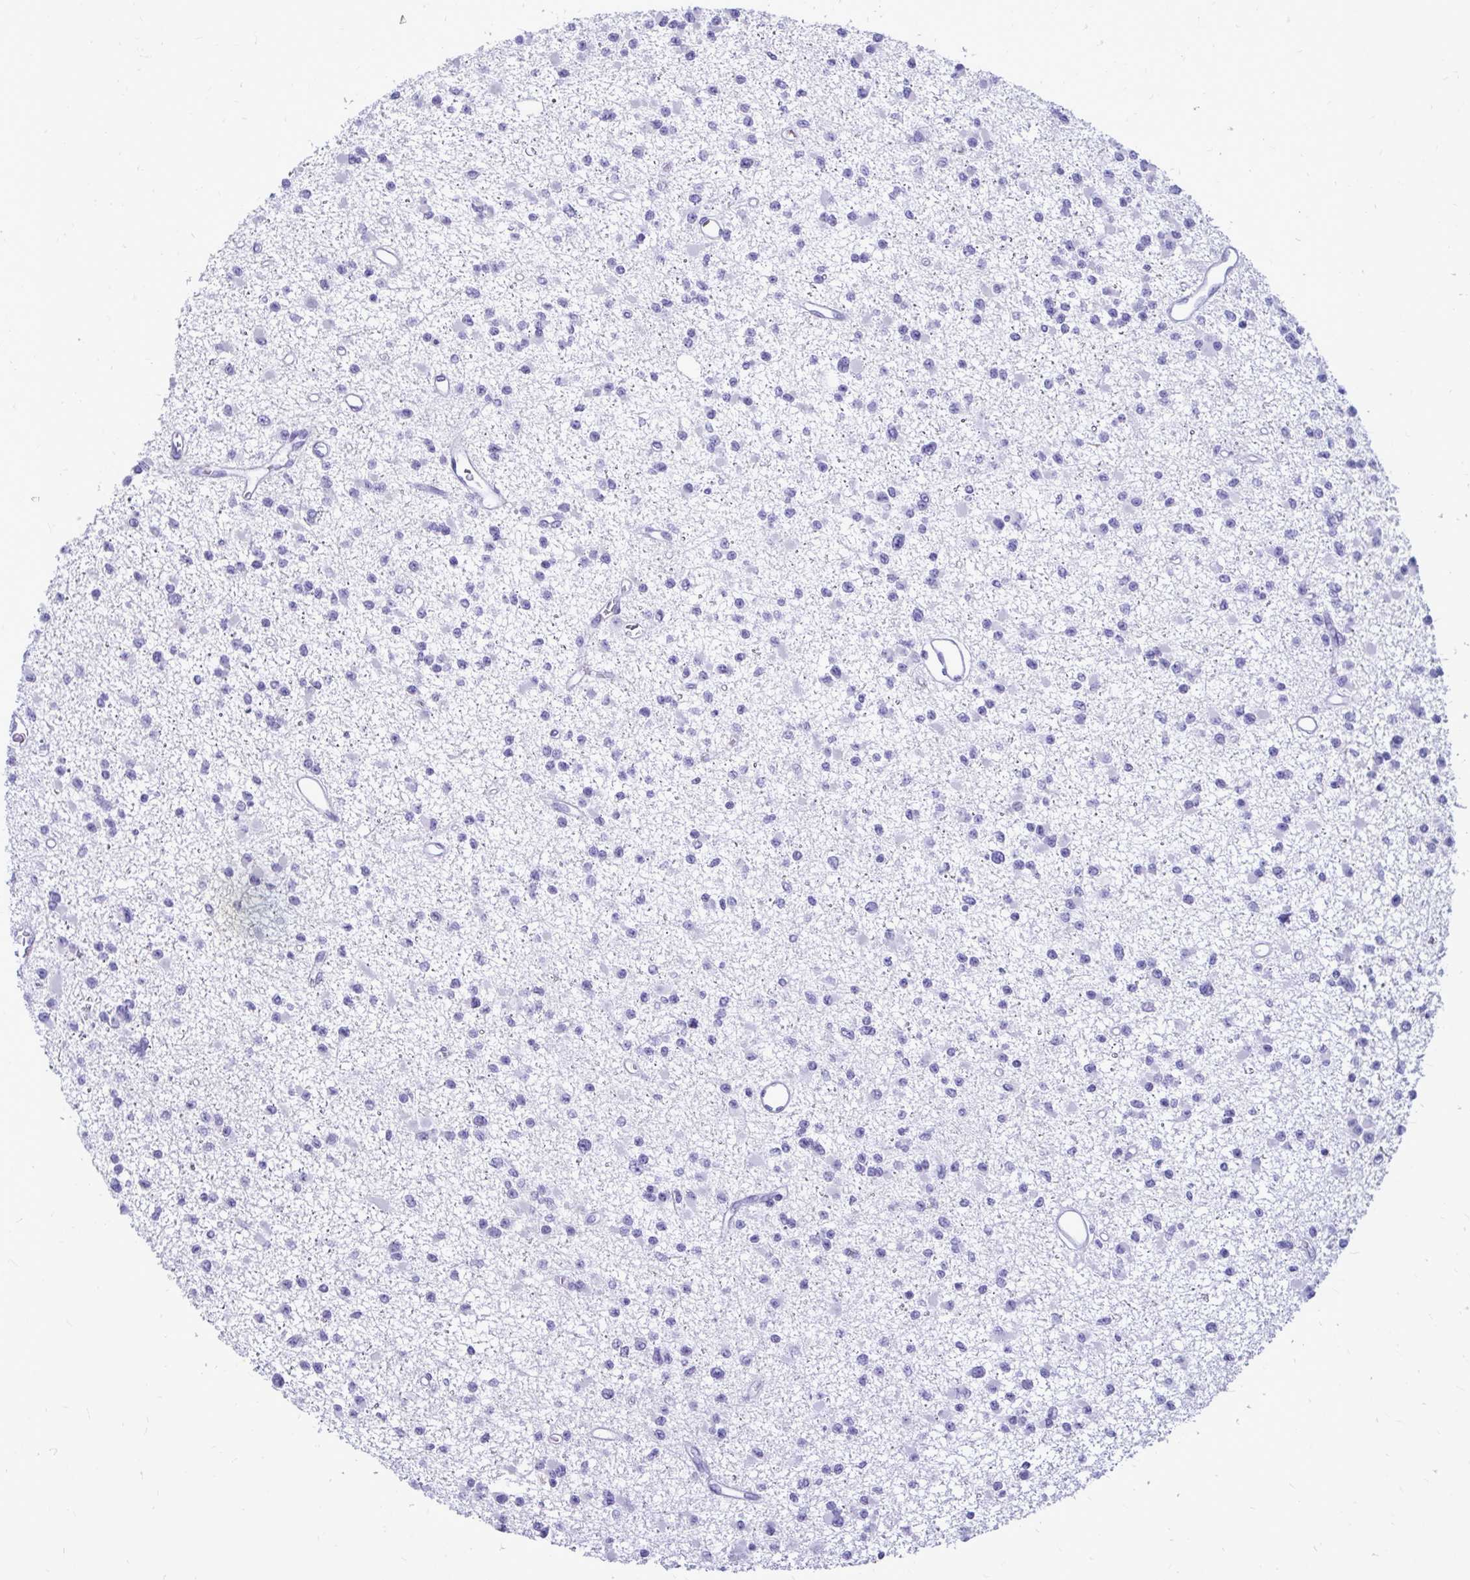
{"staining": {"intensity": "negative", "quantity": "none", "location": "none"}, "tissue": "glioma", "cell_type": "Tumor cells", "image_type": "cancer", "snomed": [{"axis": "morphology", "description": "Glioma, malignant, Low grade"}, {"axis": "topography", "description": "Brain"}], "caption": "Immunohistochemistry of human glioma reveals no positivity in tumor cells.", "gene": "NANOGNB", "patient": {"sex": "female", "age": 22}}